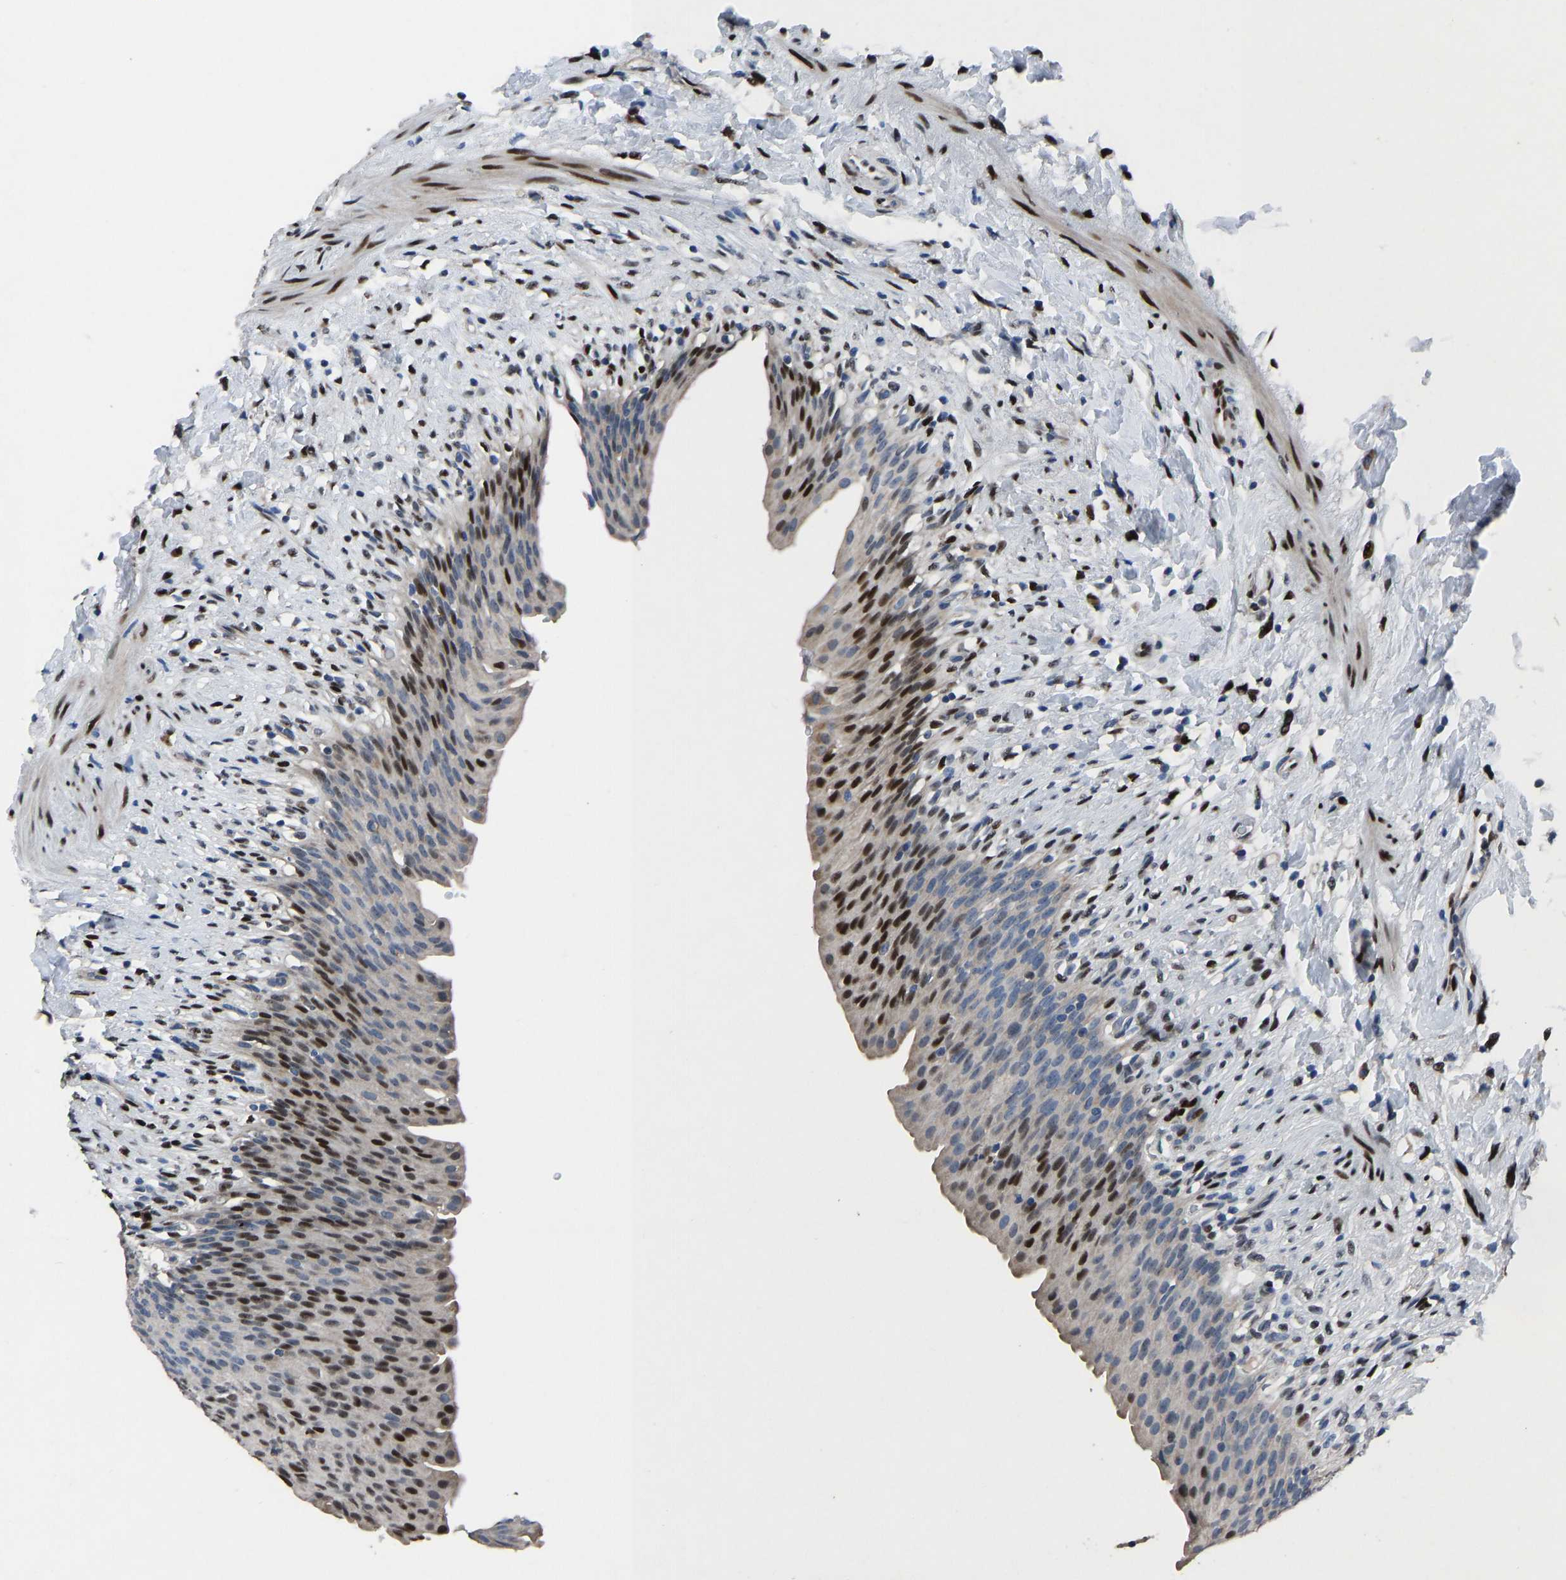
{"staining": {"intensity": "strong", "quantity": "25%-75%", "location": "nuclear"}, "tissue": "urinary bladder", "cell_type": "Urothelial cells", "image_type": "normal", "snomed": [{"axis": "morphology", "description": "Normal tissue, NOS"}, {"axis": "topography", "description": "Urinary bladder"}], "caption": "Urinary bladder stained with a protein marker displays strong staining in urothelial cells.", "gene": "EGR1", "patient": {"sex": "female", "age": 79}}